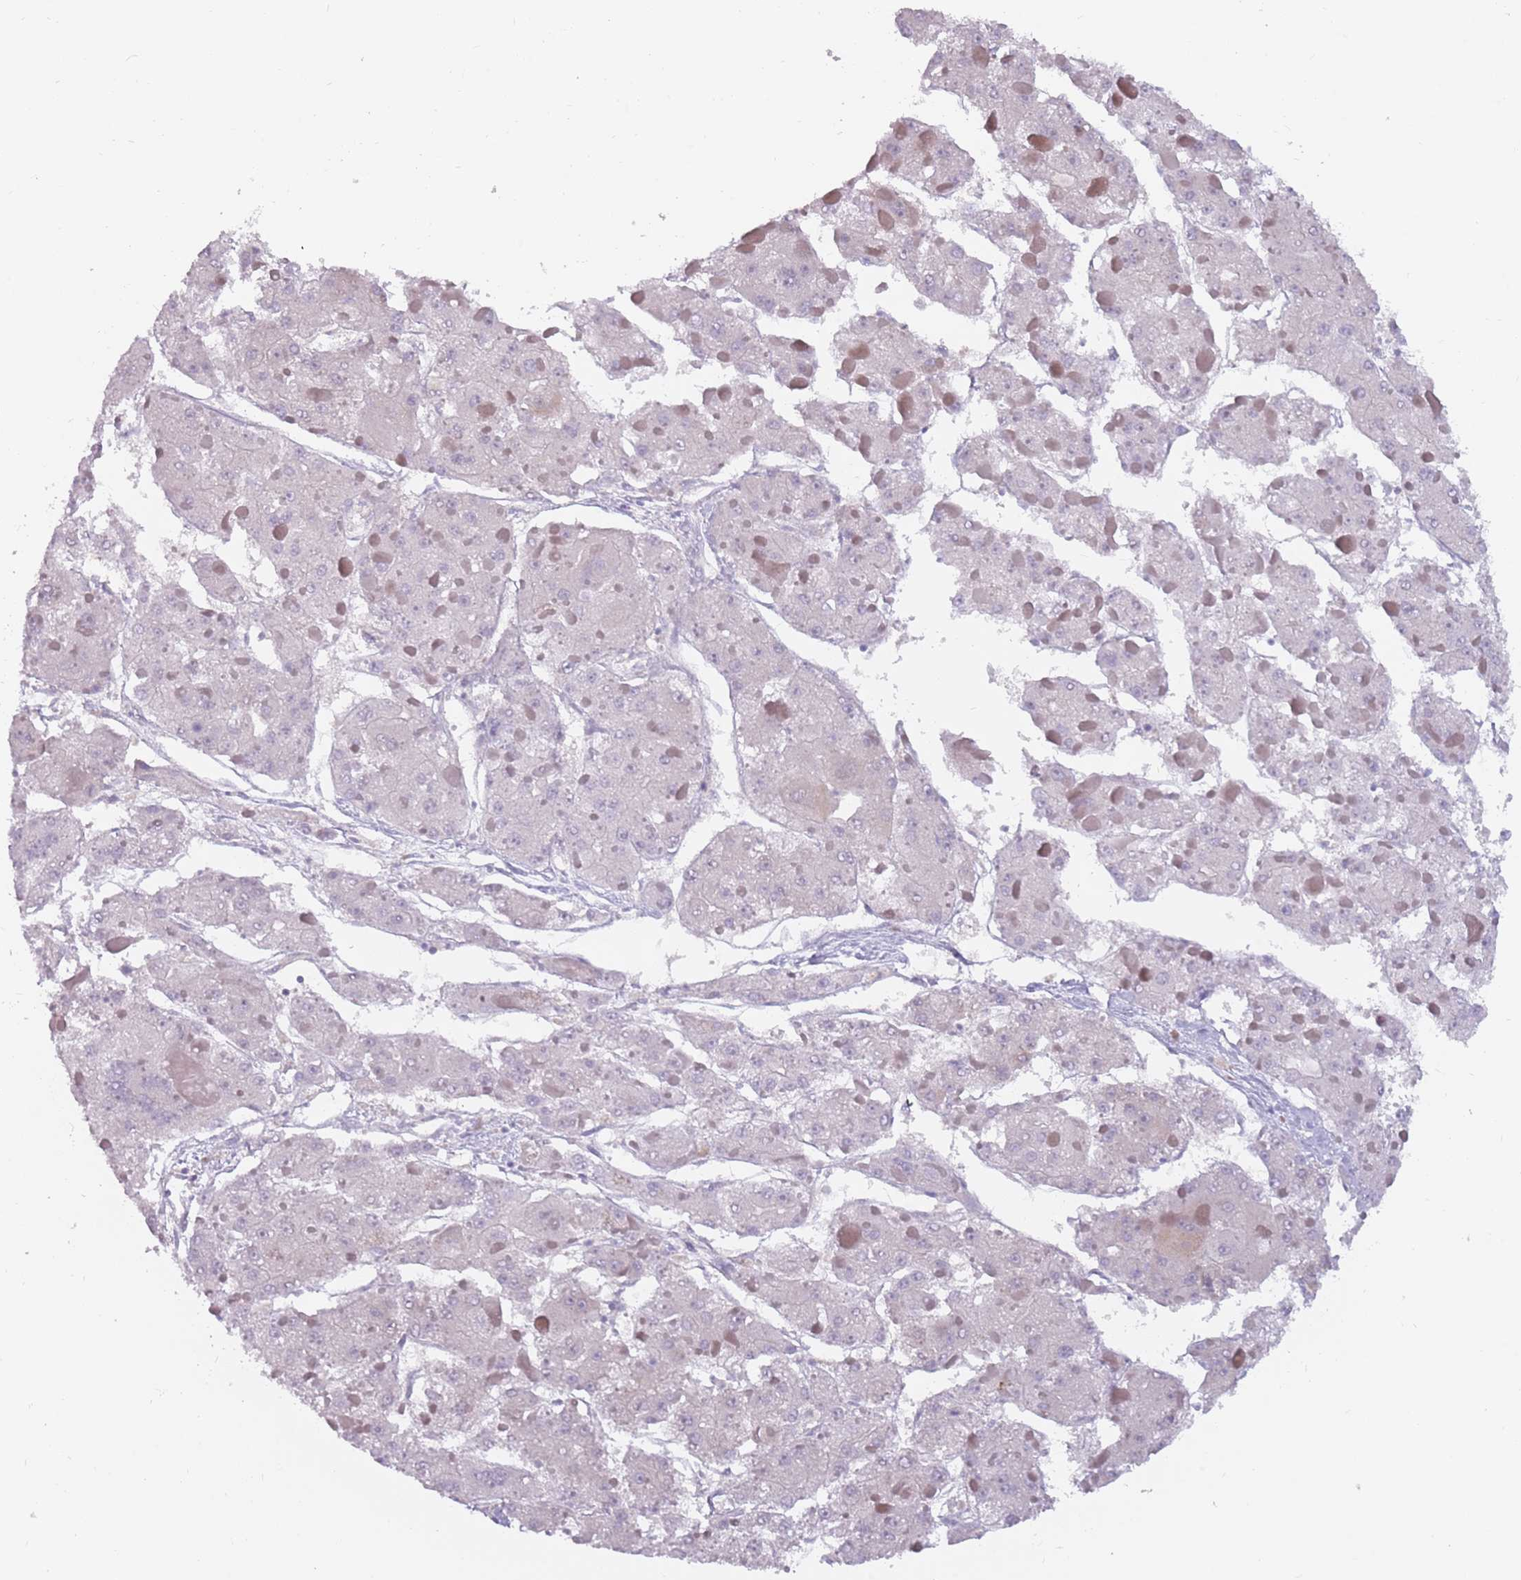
{"staining": {"intensity": "negative", "quantity": "none", "location": "none"}, "tissue": "liver cancer", "cell_type": "Tumor cells", "image_type": "cancer", "snomed": [{"axis": "morphology", "description": "Carcinoma, Hepatocellular, NOS"}, {"axis": "topography", "description": "Liver"}], "caption": "A high-resolution micrograph shows immunohistochemistry (IHC) staining of liver cancer (hepatocellular carcinoma), which exhibits no significant expression in tumor cells.", "gene": "DDX4", "patient": {"sex": "female", "age": 73}}